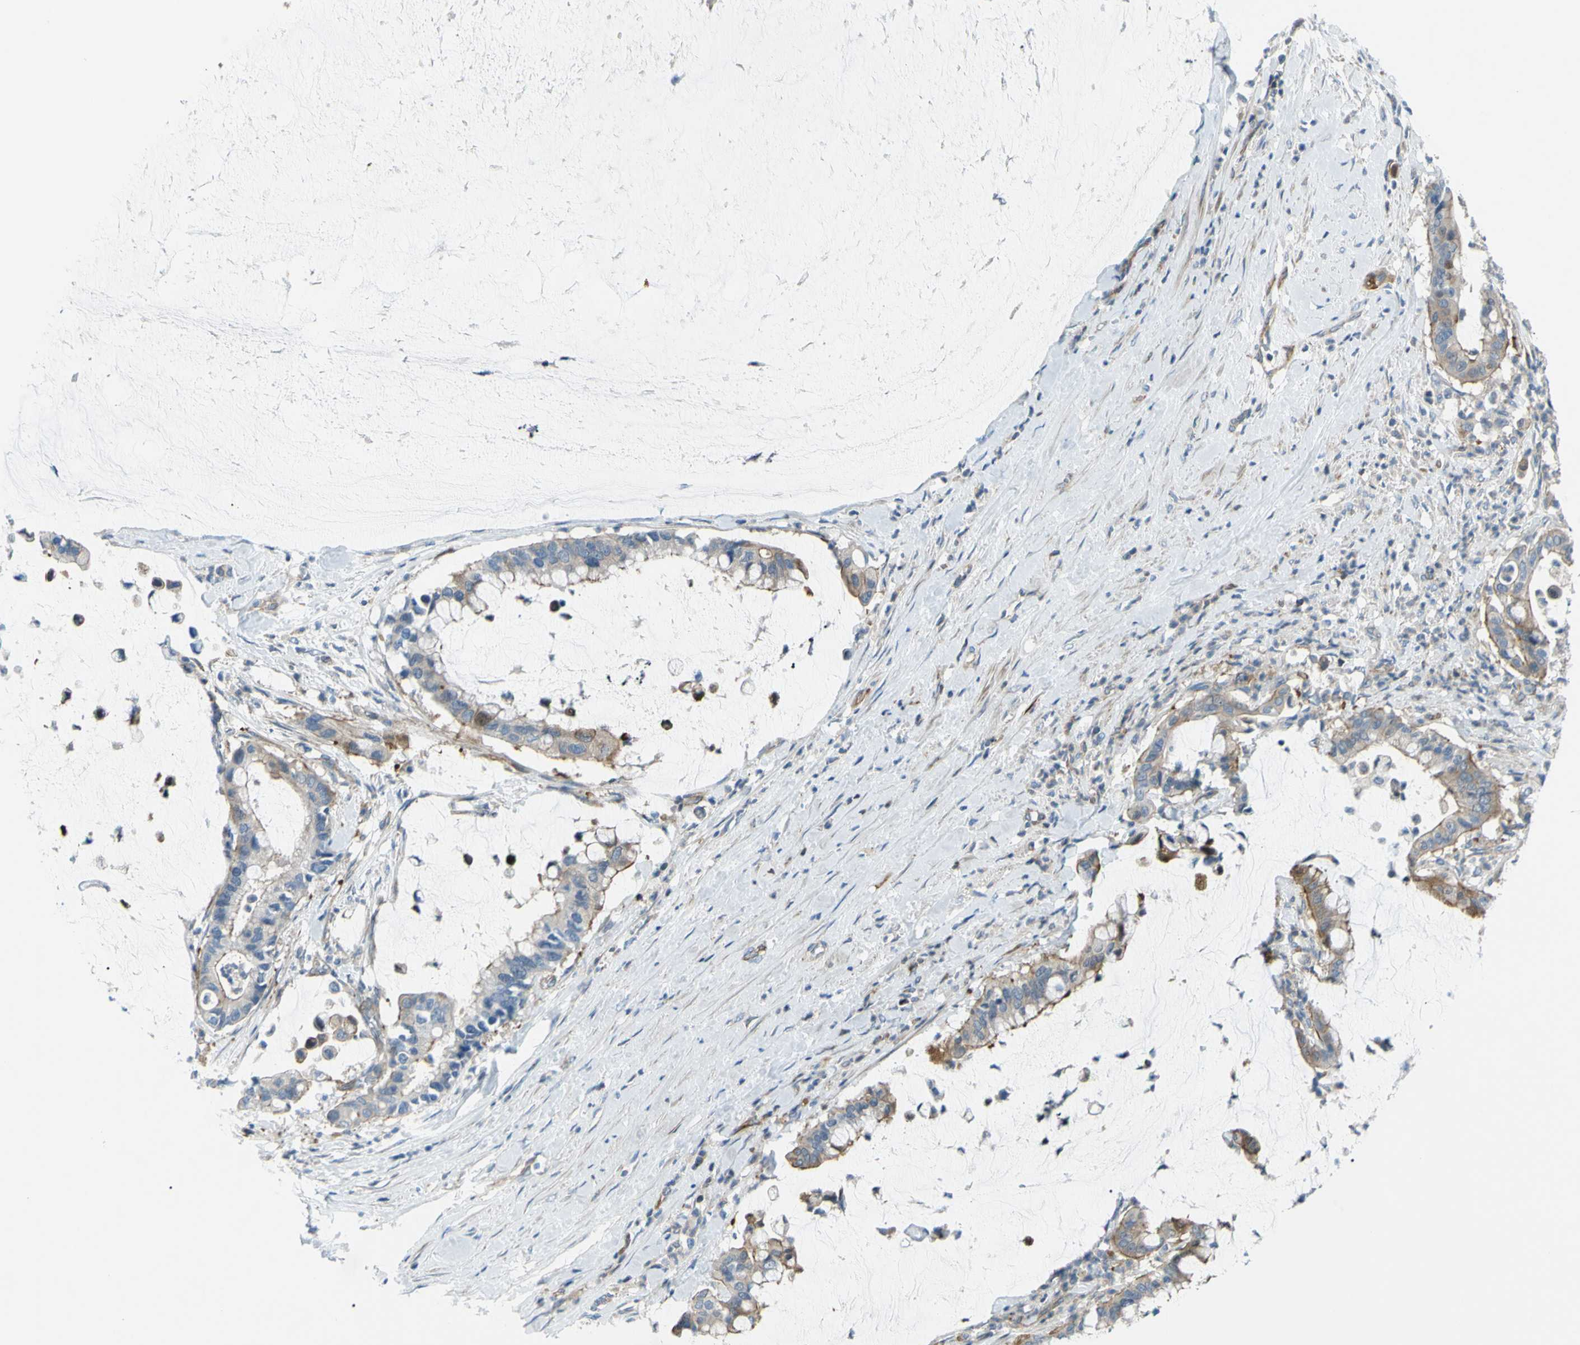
{"staining": {"intensity": "weak", "quantity": "25%-75%", "location": "cytoplasmic/membranous"}, "tissue": "pancreatic cancer", "cell_type": "Tumor cells", "image_type": "cancer", "snomed": [{"axis": "morphology", "description": "Adenocarcinoma, NOS"}, {"axis": "topography", "description": "Pancreas"}], "caption": "Brown immunohistochemical staining in pancreatic adenocarcinoma exhibits weak cytoplasmic/membranous staining in about 25%-75% of tumor cells.", "gene": "PAK2", "patient": {"sex": "male", "age": 41}}